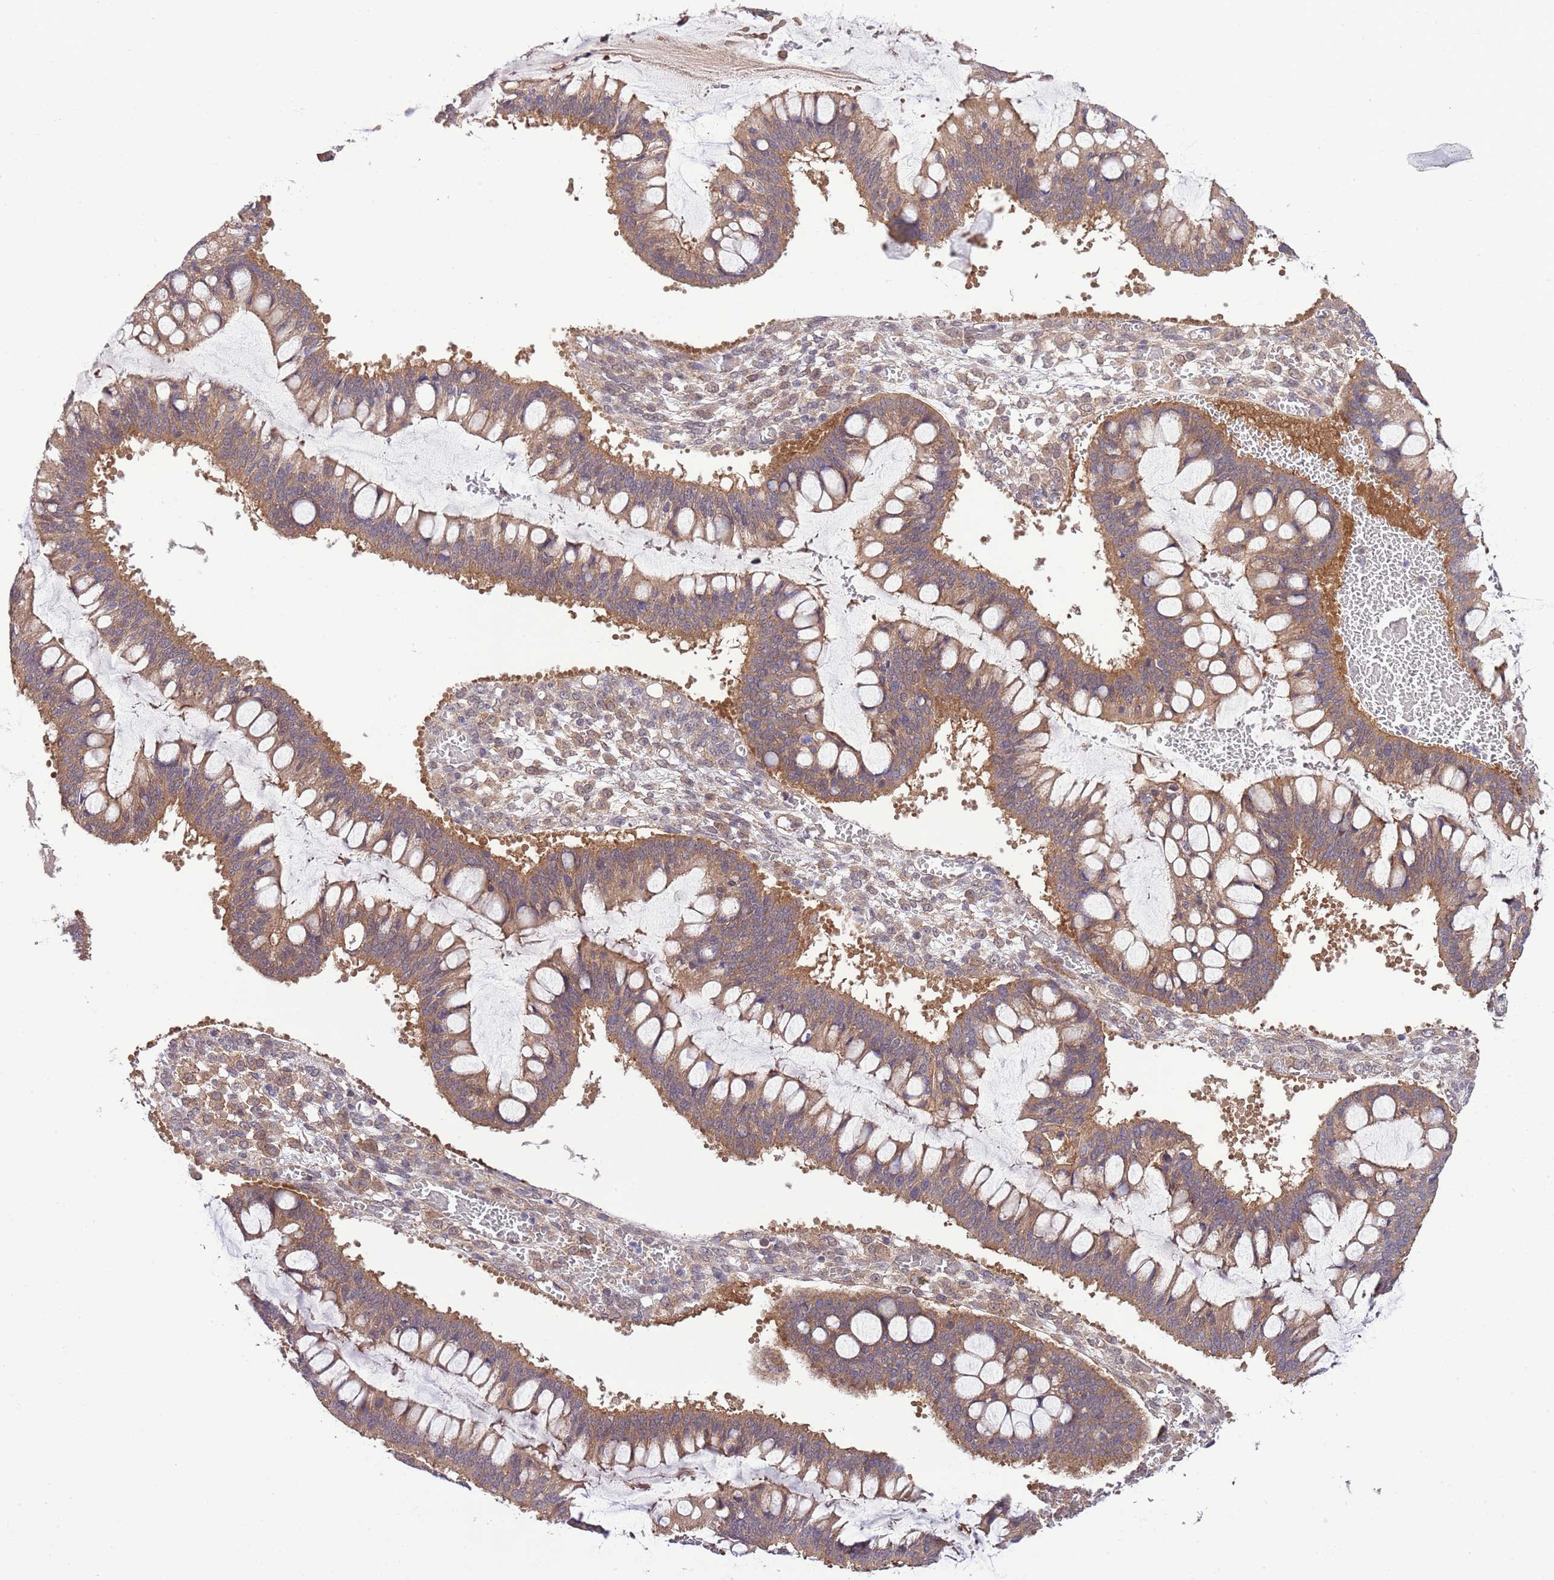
{"staining": {"intensity": "moderate", "quantity": ">75%", "location": "cytoplasmic/membranous"}, "tissue": "ovarian cancer", "cell_type": "Tumor cells", "image_type": "cancer", "snomed": [{"axis": "morphology", "description": "Cystadenocarcinoma, mucinous, NOS"}, {"axis": "topography", "description": "Ovary"}], "caption": "Protein analysis of ovarian cancer tissue shows moderate cytoplasmic/membranous positivity in approximately >75% of tumor cells.", "gene": "DONSON", "patient": {"sex": "female", "age": 73}}